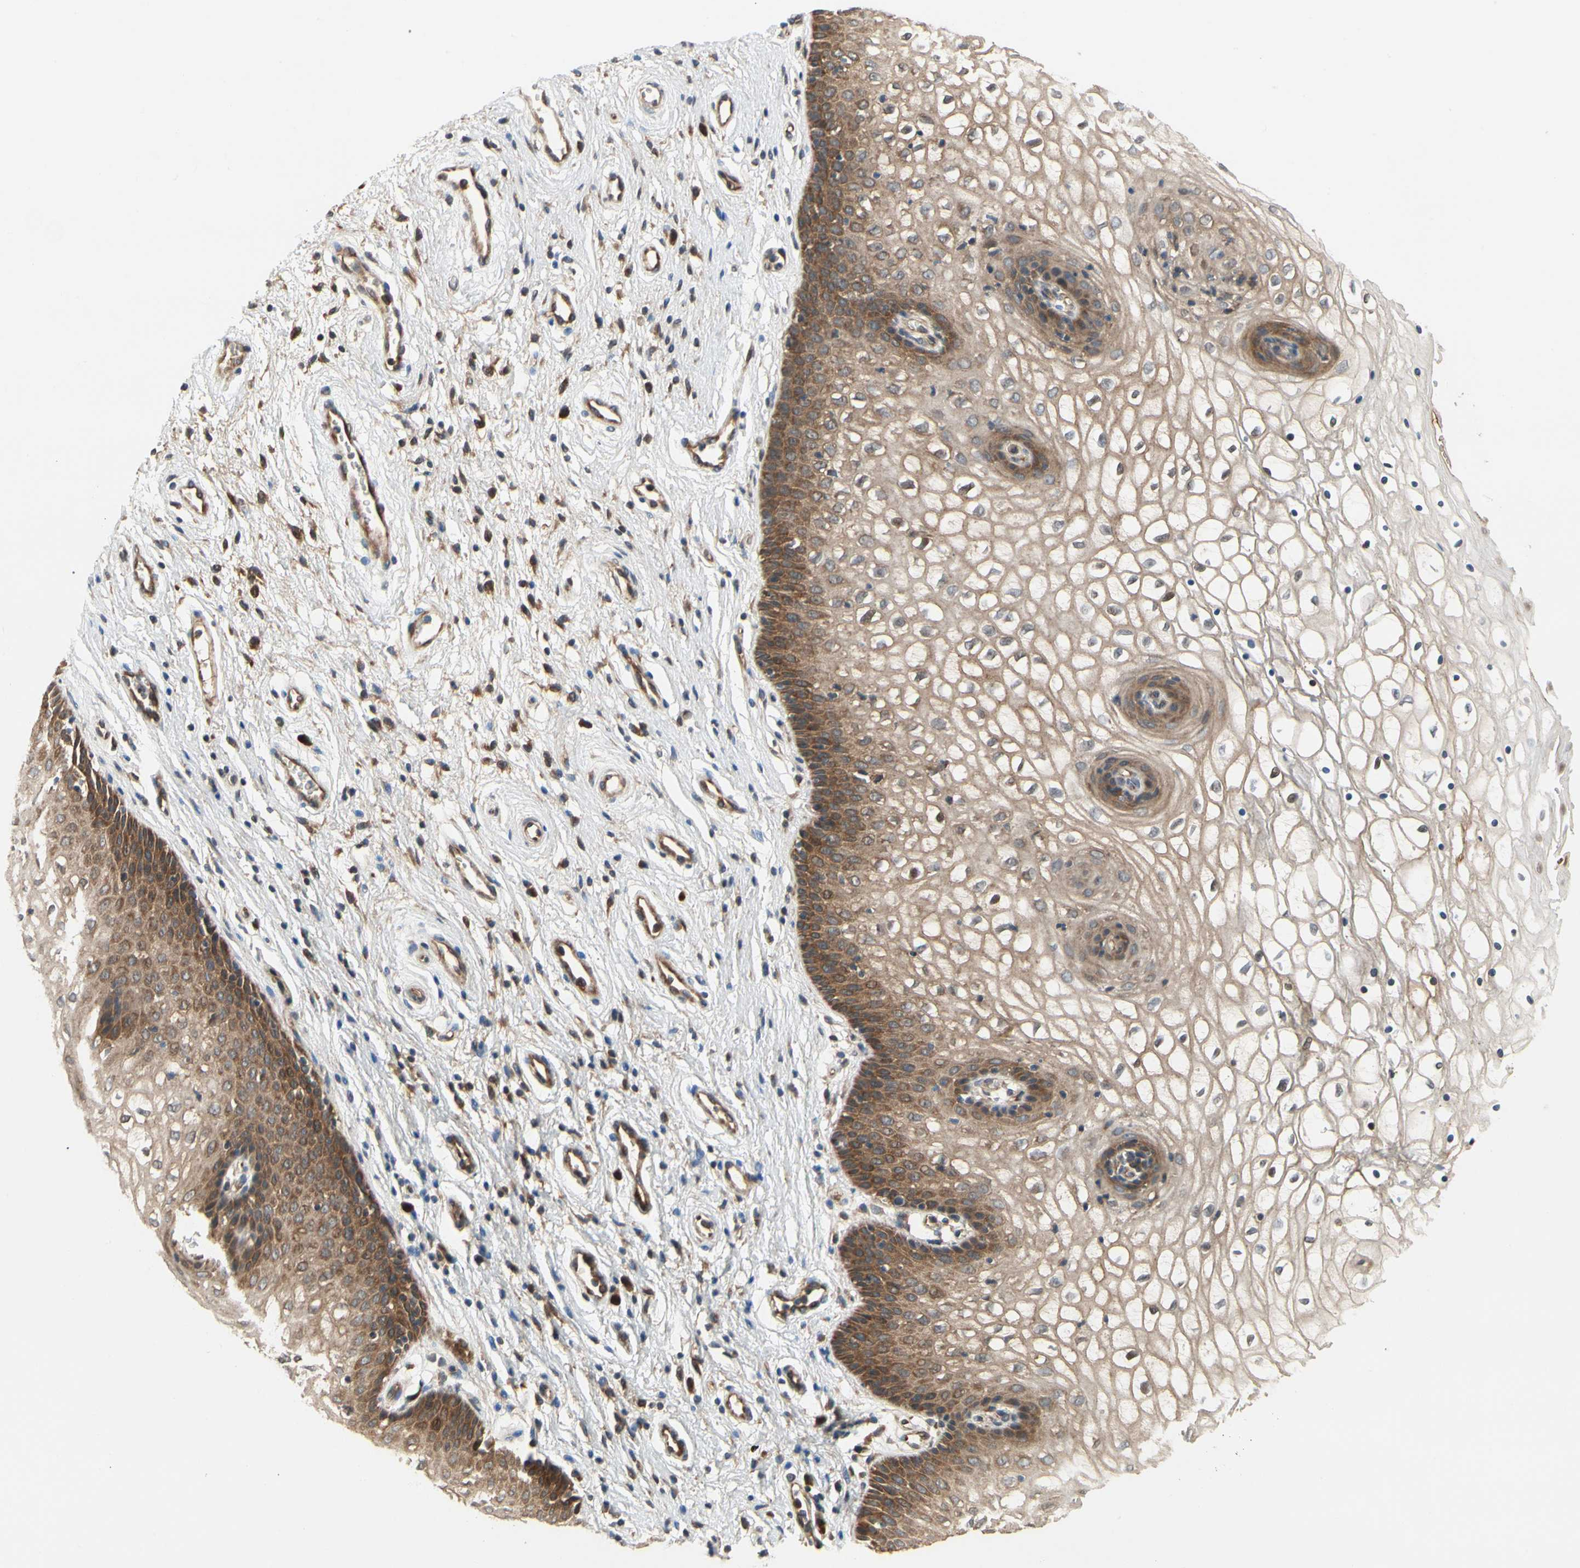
{"staining": {"intensity": "strong", "quantity": "25%-75%", "location": "cytoplasmic/membranous"}, "tissue": "vagina", "cell_type": "Squamous epithelial cells", "image_type": "normal", "snomed": [{"axis": "morphology", "description": "Normal tissue, NOS"}, {"axis": "topography", "description": "Vagina"}], "caption": "IHC micrograph of normal vagina: human vagina stained using IHC shows high levels of strong protein expression localized specifically in the cytoplasmic/membranous of squamous epithelial cells, appearing as a cytoplasmic/membranous brown color.", "gene": "TDRP", "patient": {"sex": "female", "age": 34}}